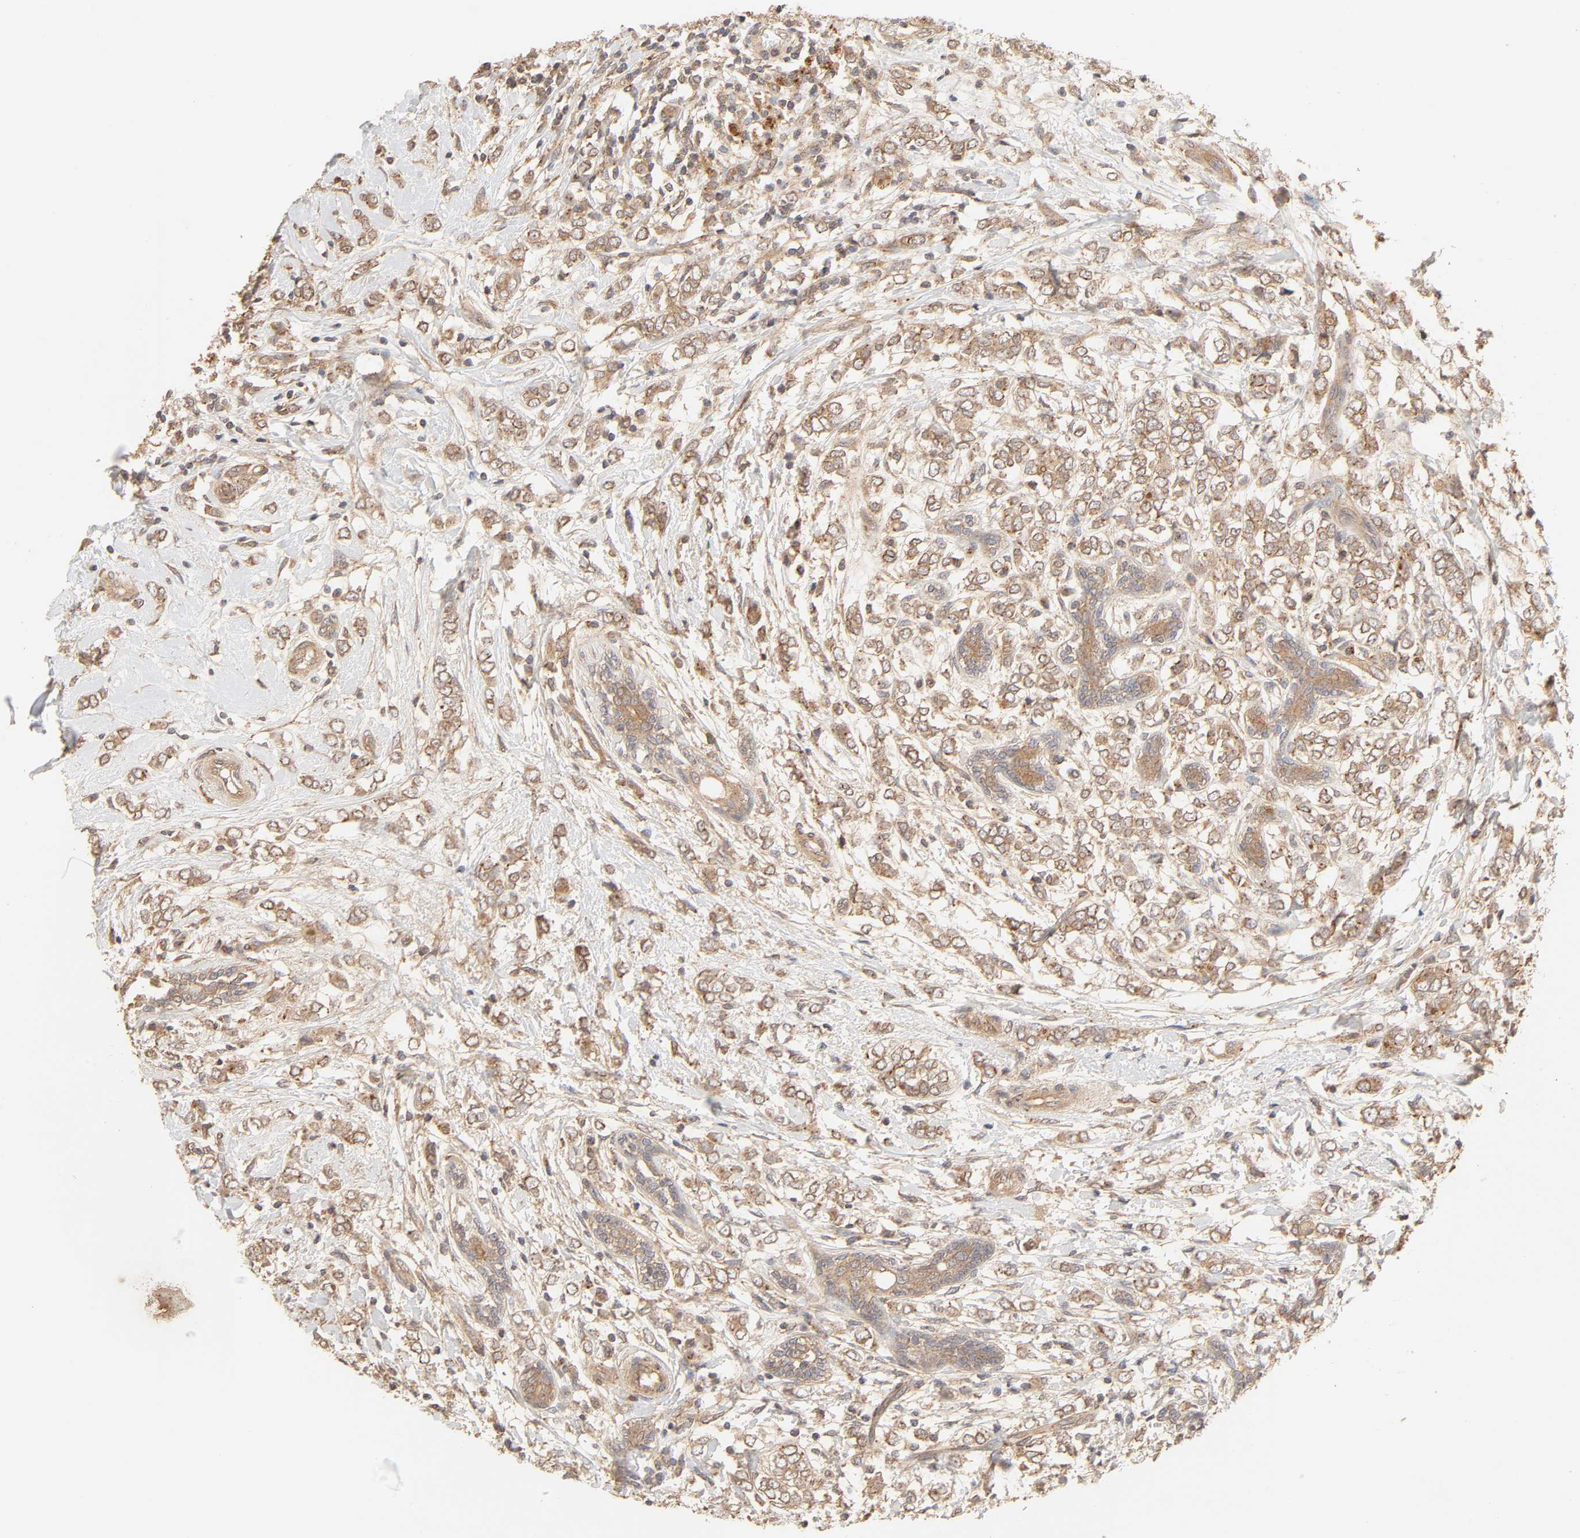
{"staining": {"intensity": "moderate", "quantity": ">75%", "location": "cytoplasmic/membranous"}, "tissue": "breast cancer", "cell_type": "Tumor cells", "image_type": "cancer", "snomed": [{"axis": "morphology", "description": "Normal tissue, NOS"}, {"axis": "morphology", "description": "Lobular carcinoma"}, {"axis": "topography", "description": "Breast"}], "caption": "Tumor cells reveal medium levels of moderate cytoplasmic/membranous staining in approximately >75% of cells in lobular carcinoma (breast).", "gene": "EPS8", "patient": {"sex": "female", "age": 47}}